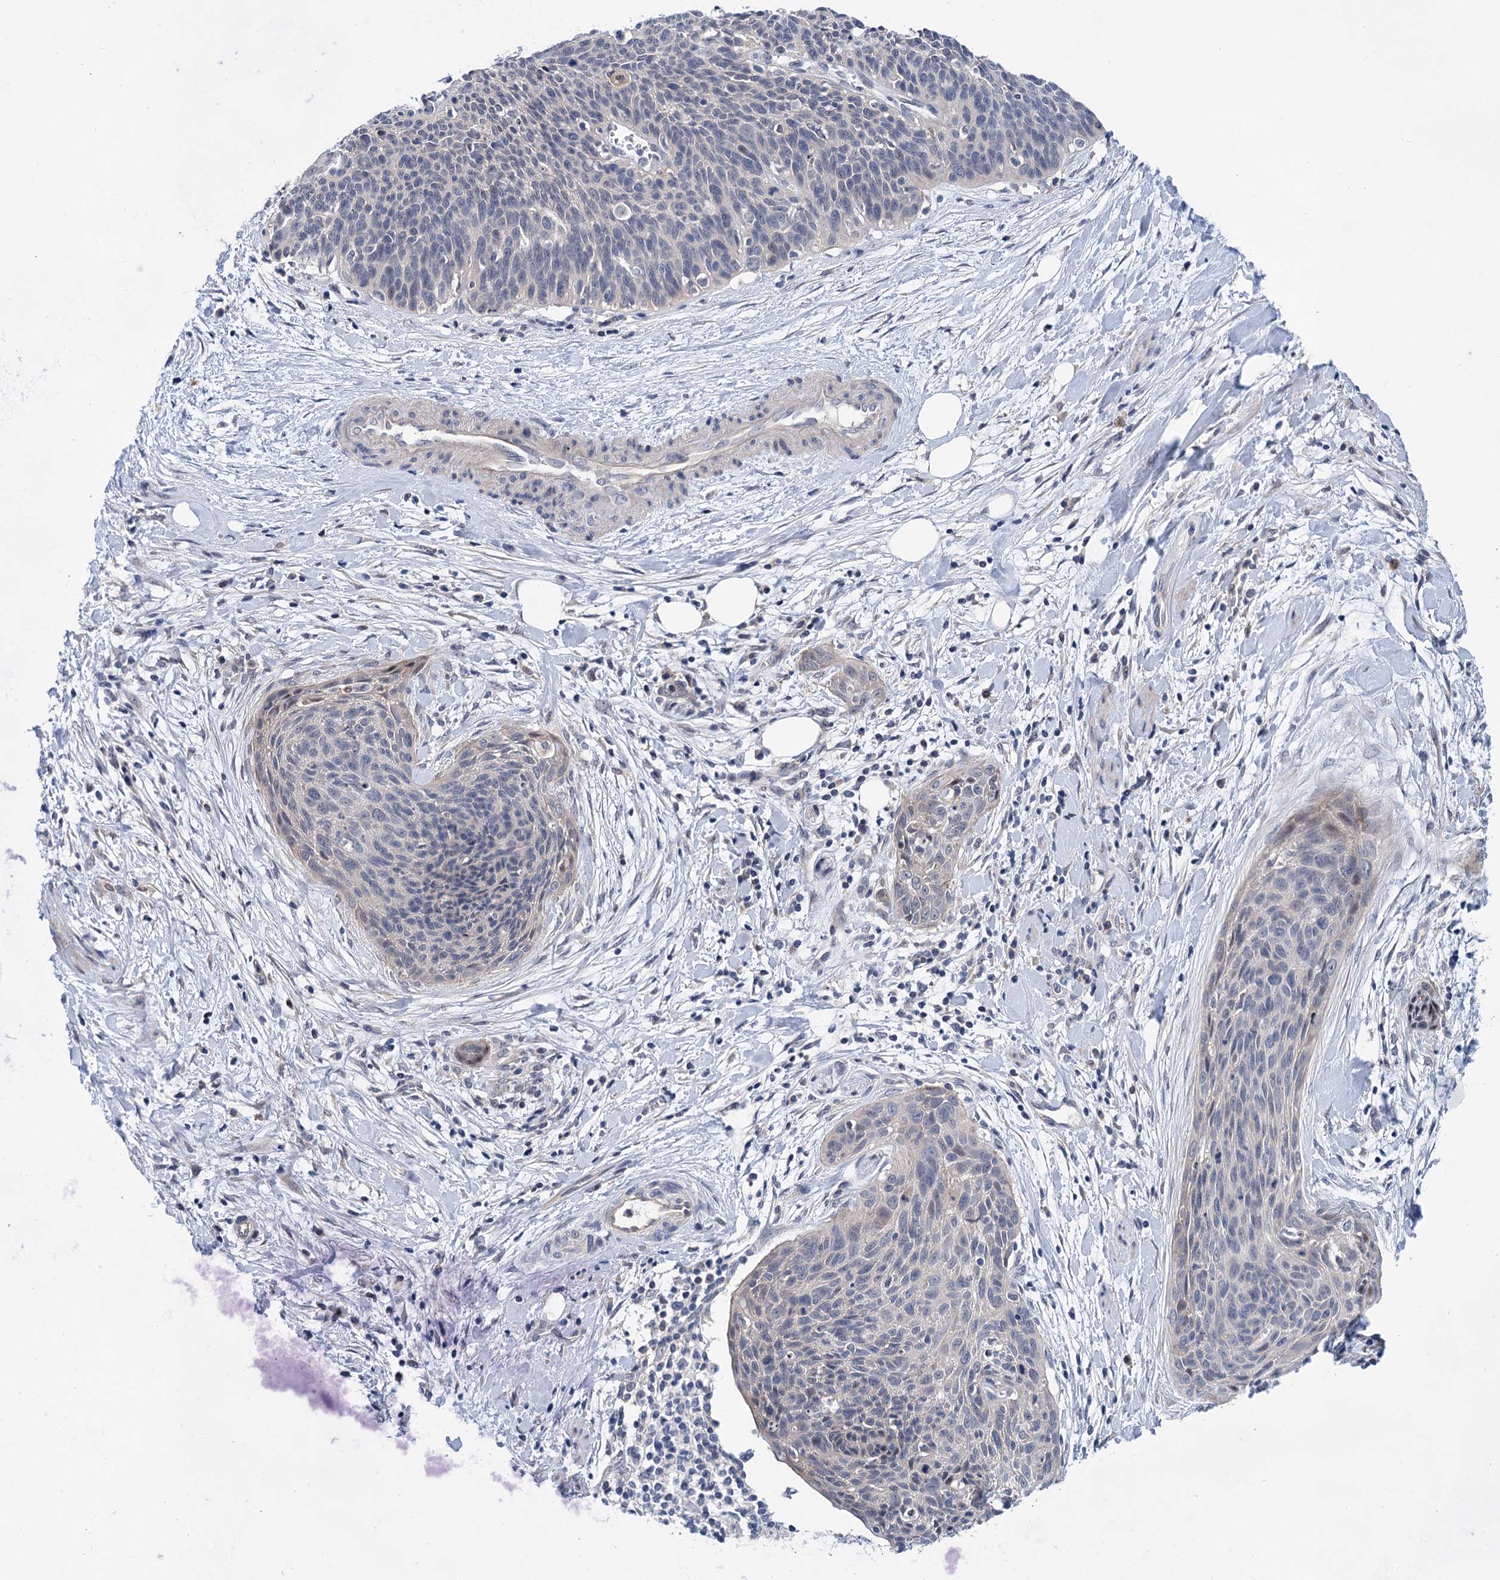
{"staining": {"intensity": "negative", "quantity": "none", "location": "none"}, "tissue": "cervical cancer", "cell_type": "Tumor cells", "image_type": "cancer", "snomed": [{"axis": "morphology", "description": "Squamous cell carcinoma, NOS"}, {"axis": "topography", "description": "Cervix"}], "caption": "Immunohistochemistry photomicrograph of neoplastic tissue: squamous cell carcinoma (cervical) stained with DAB exhibits no significant protein expression in tumor cells.", "gene": "MORN3", "patient": {"sex": "female", "age": 55}}